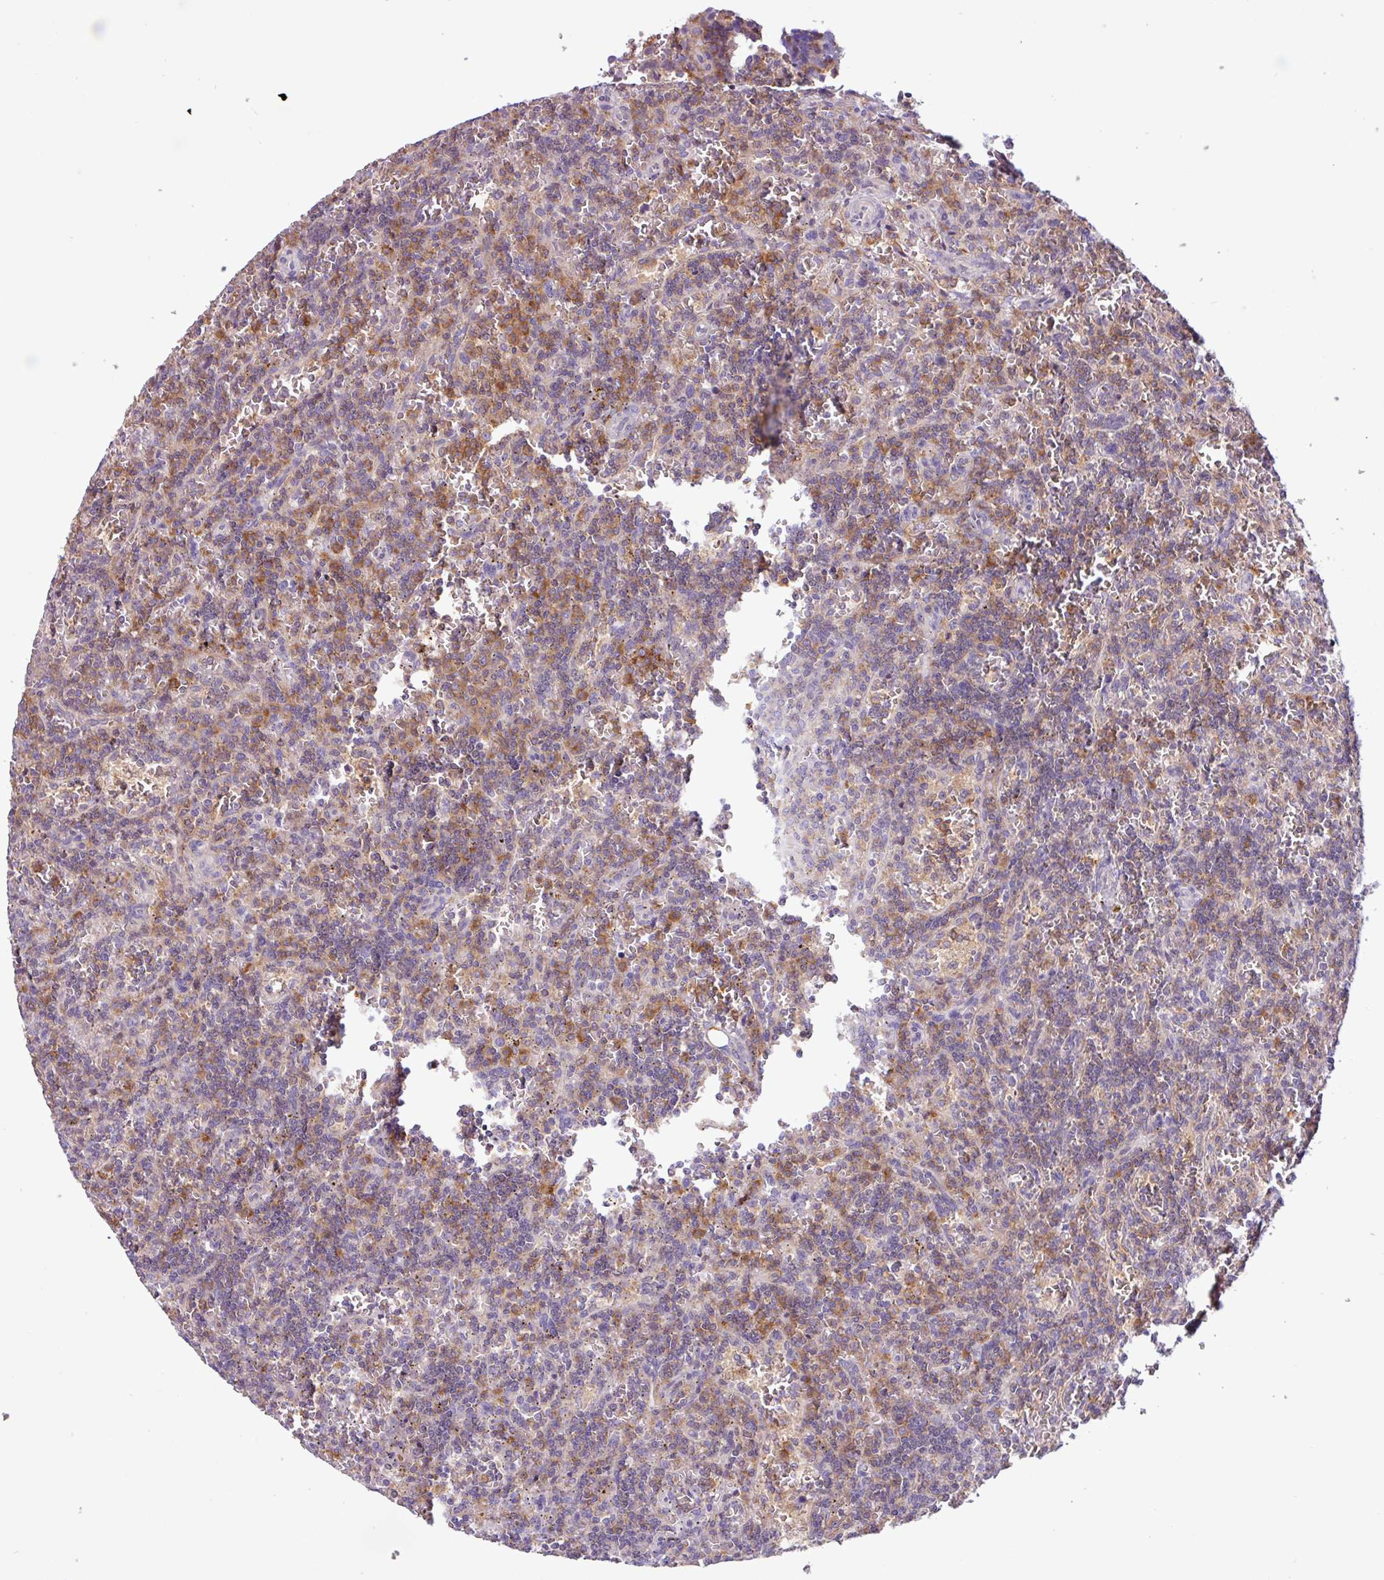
{"staining": {"intensity": "moderate", "quantity": "<25%", "location": "cytoplasmic/membranous"}, "tissue": "lymphoma", "cell_type": "Tumor cells", "image_type": "cancer", "snomed": [{"axis": "morphology", "description": "Malignant lymphoma, non-Hodgkin's type, Low grade"}, {"axis": "topography", "description": "Spleen"}], "caption": "Lymphoma was stained to show a protein in brown. There is low levels of moderate cytoplasmic/membranous expression in approximately <25% of tumor cells.", "gene": "ACTR3", "patient": {"sex": "male", "age": 73}}